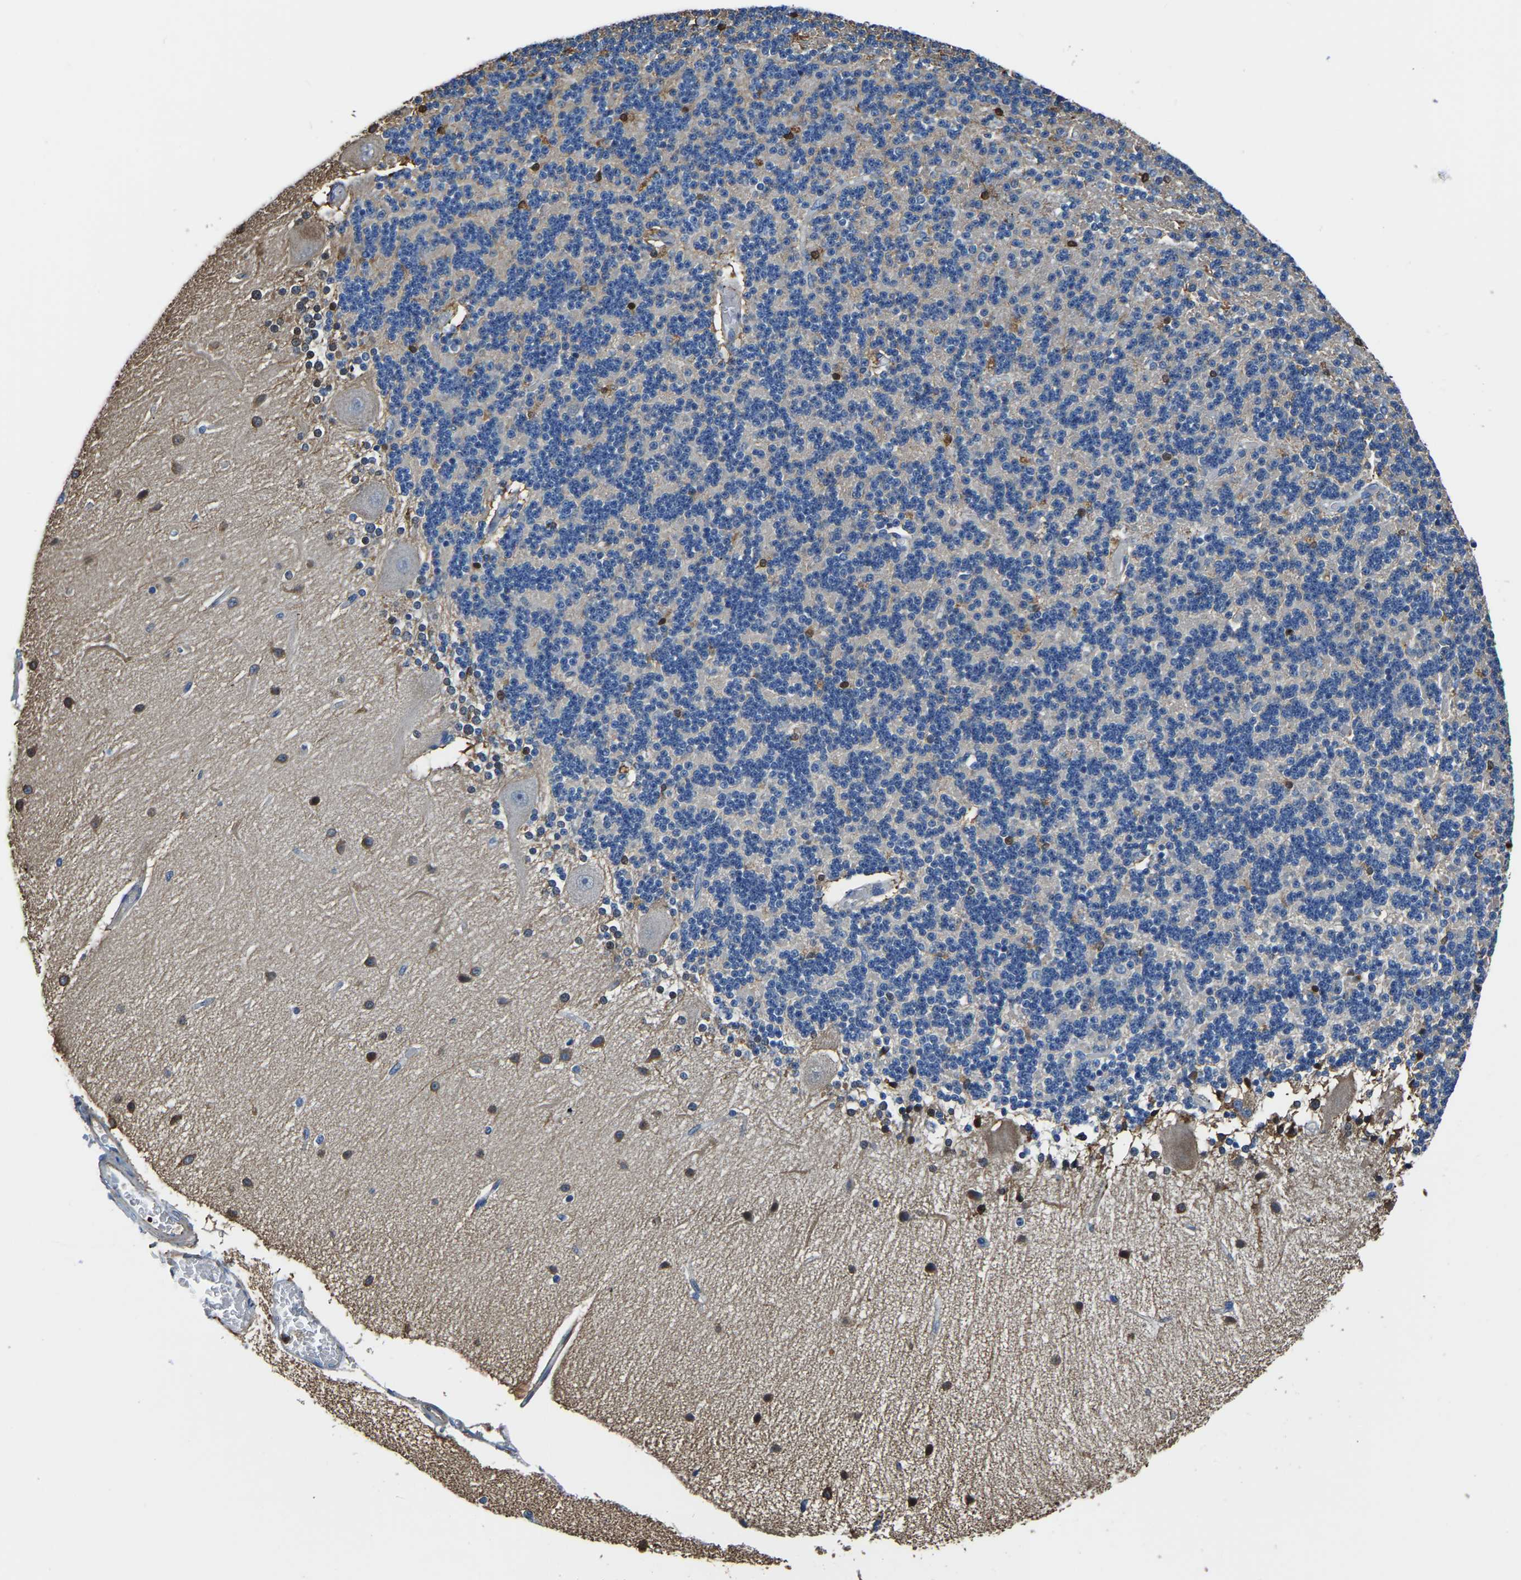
{"staining": {"intensity": "negative", "quantity": "none", "location": "none"}, "tissue": "cerebellum", "cell_type": "Cells in granular layer", "image_type": "normal", "snomed": [{"axis": "morphology", "description": "Normal tissue, NOS"}, {"axis": "topography", "description": "Cerebellum"}], "caption": "High power microscopy photomicrograph of an IHC micrograph of benign cerebellum, revealing no significant staining in cells in granular layer.", "gene": "MS4A3", "patient": {"sex": "female", "age": 54}}